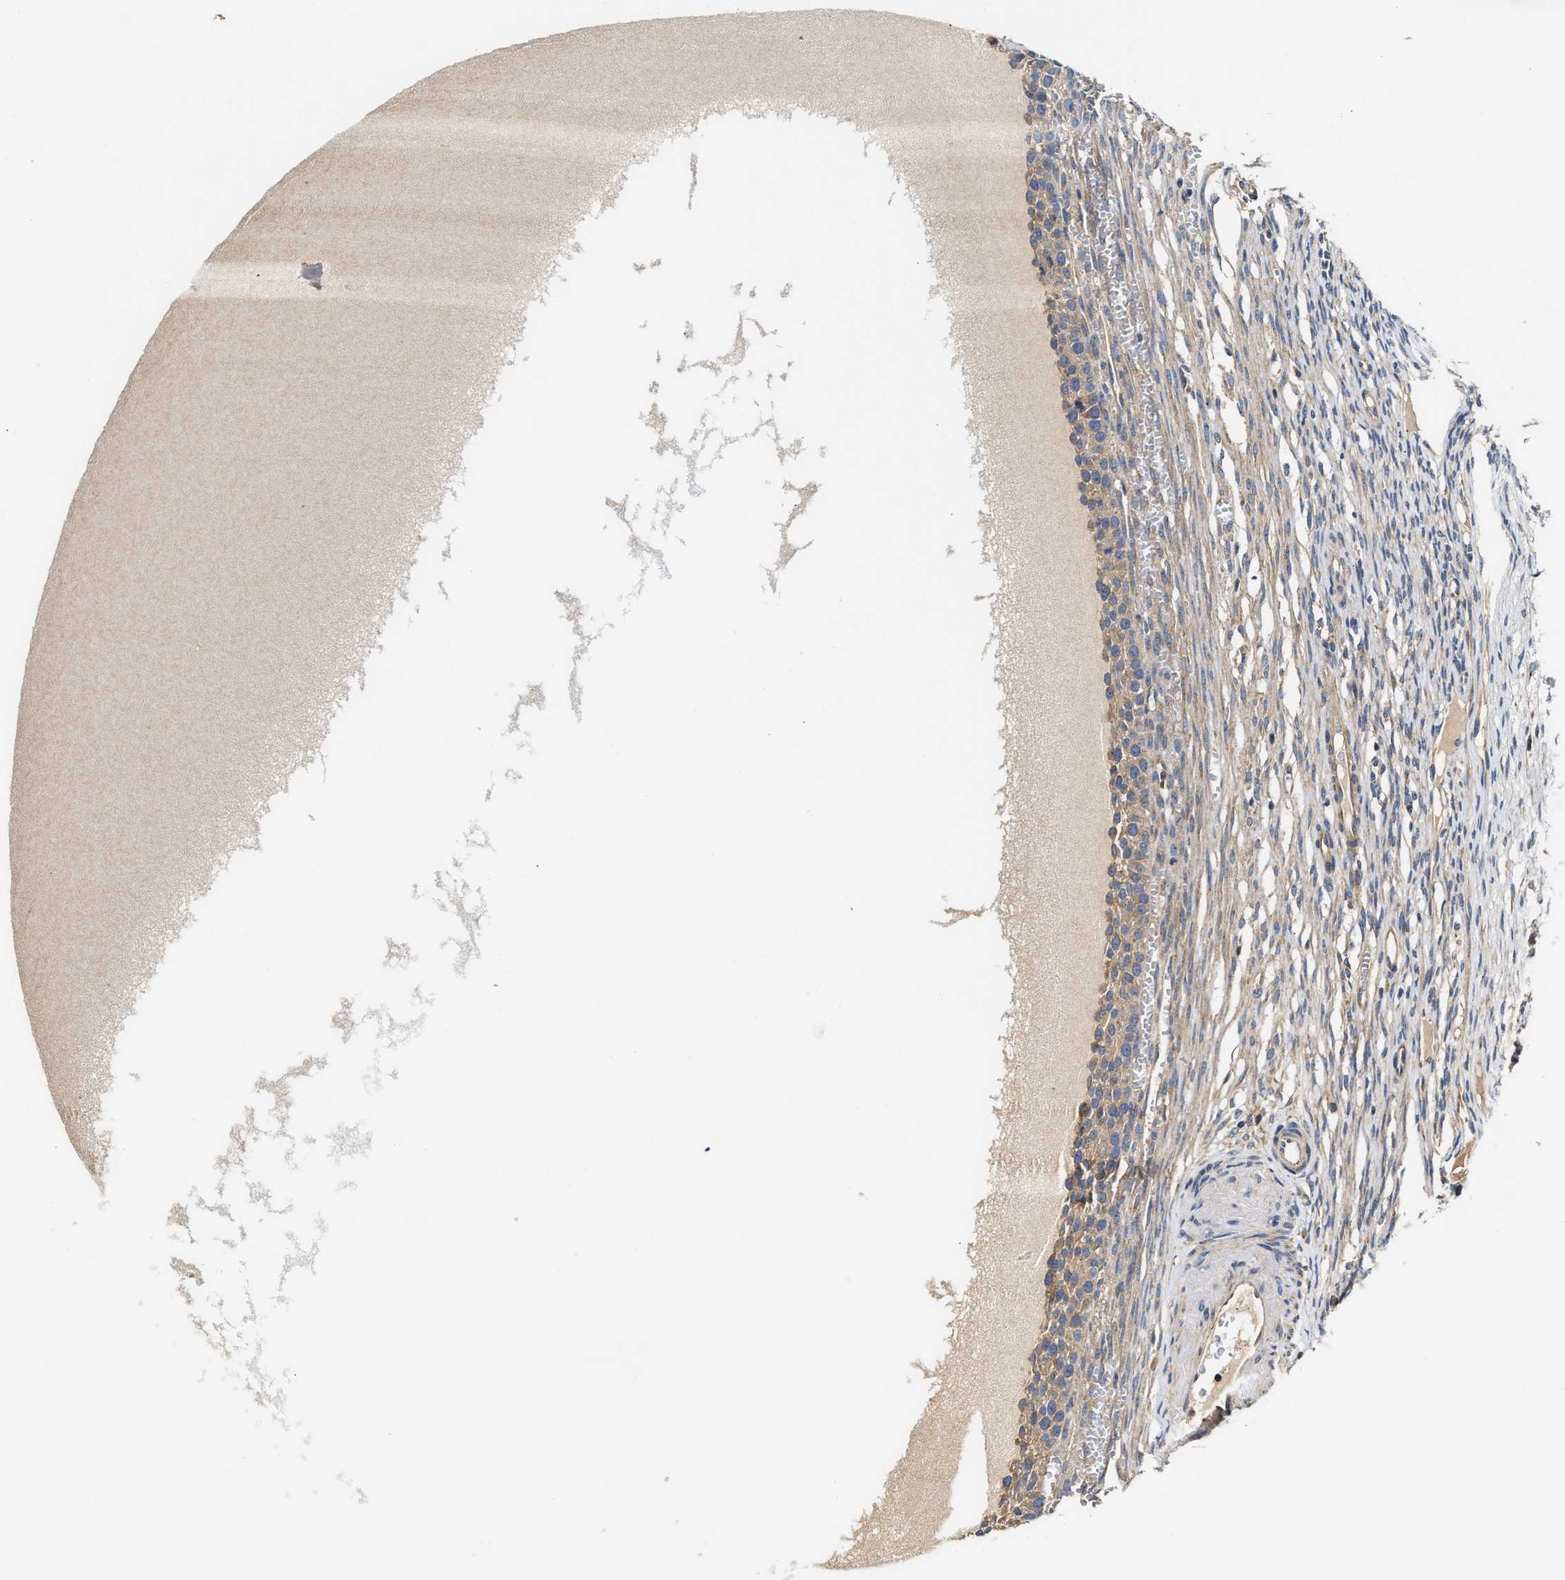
{"staining": {"intensity": "negative", "quantity": "none", "location": "none"}, "tissue": "ovary", "cell_type": "Follicle cells", "image_type": "normal", "snomed": [{"axis": "morphology", "description": "Normal tissue, NOS"}, {"axis": "topography", "description": "Ovary"}], "caption": "This photomicrograph is of benign ovary stained with IHC to label a protein in brown with the nuclei are counter-stained blue. There is no staining in follicle cells.", "gene": "TEX2", "patient": {"sex": "female", "age": 33}}